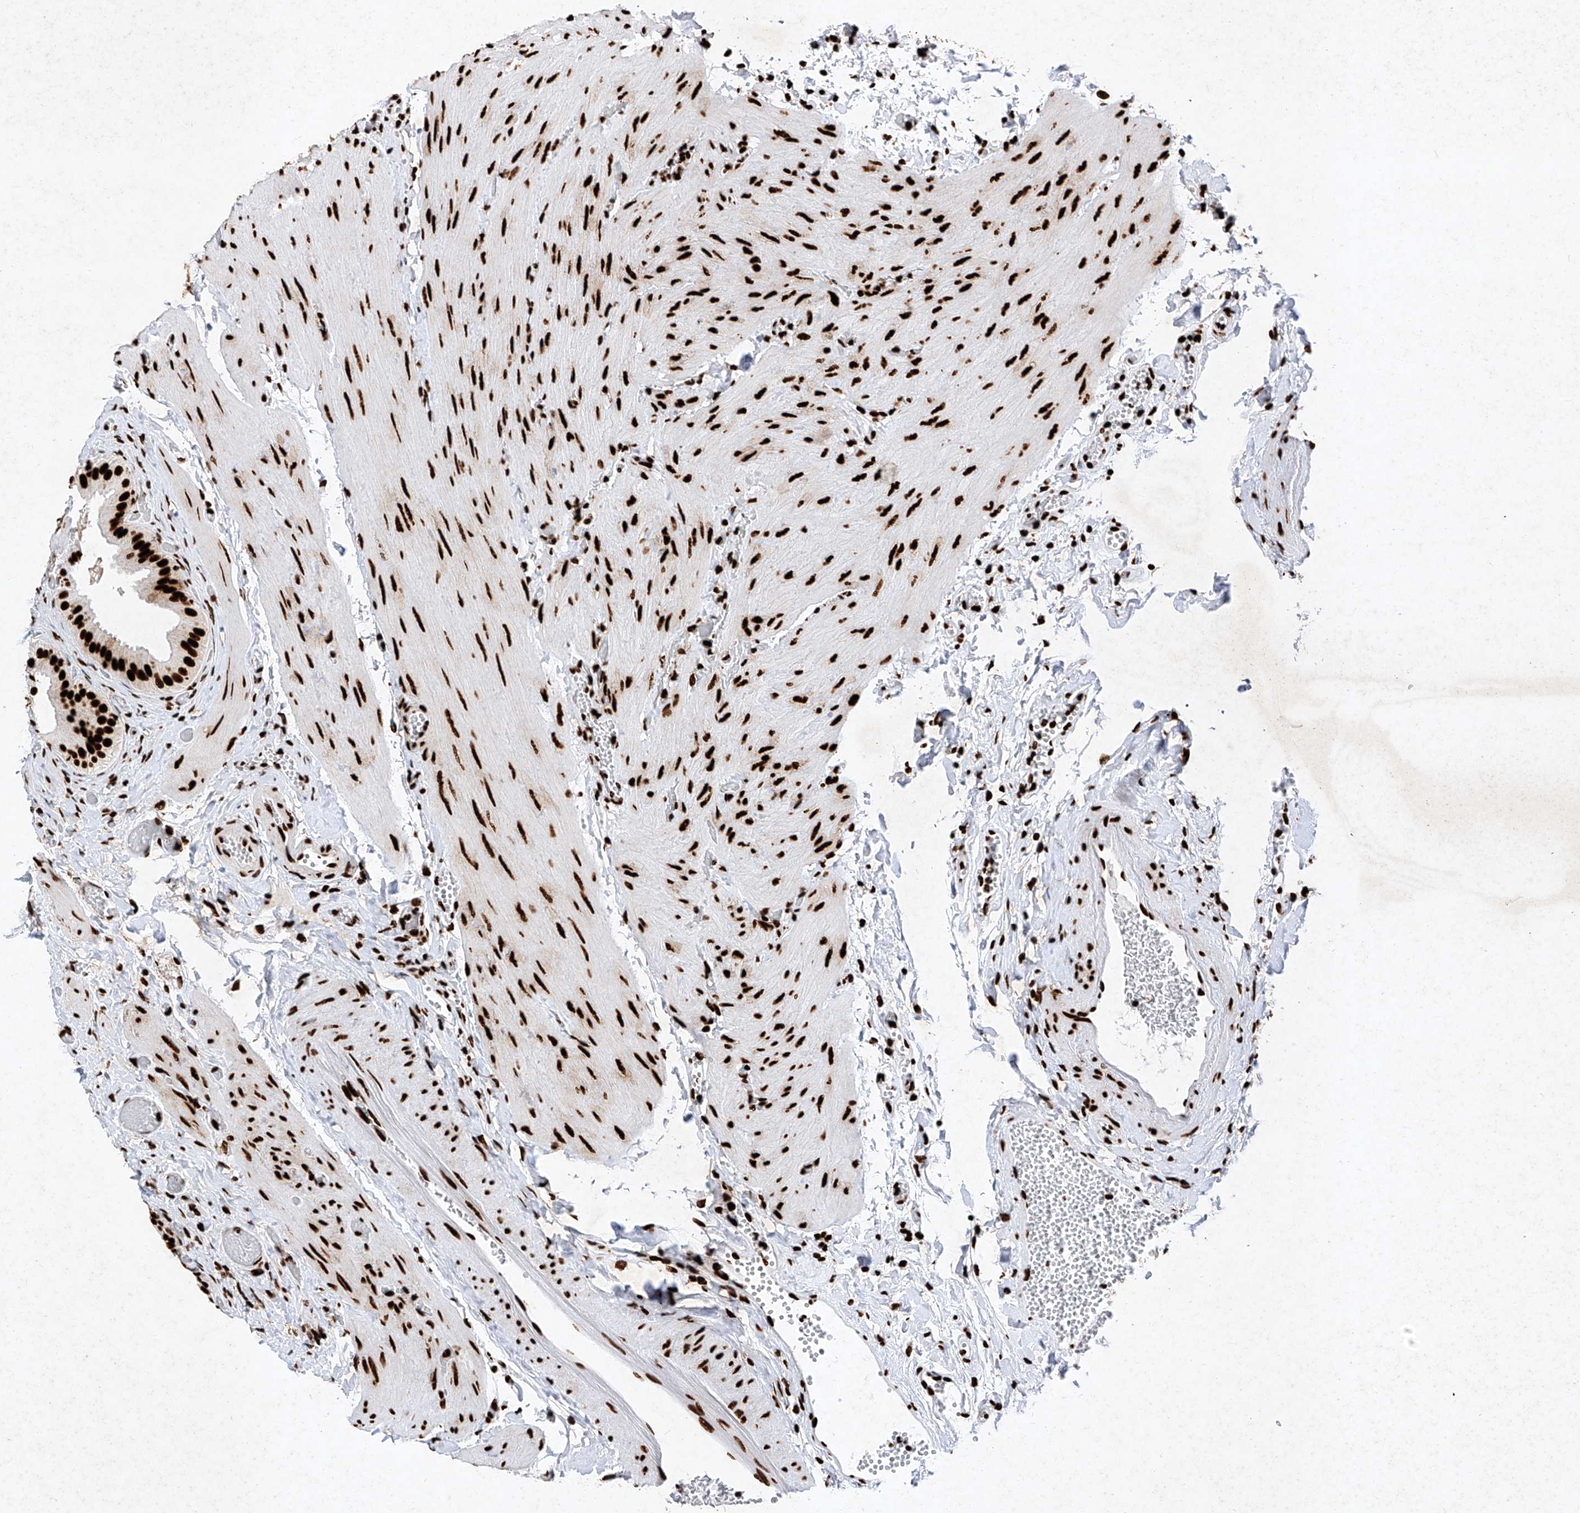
{"staining": {"intensity": "strong", "quantity": ">75%", "location": "nuclear"}, "tissue": "gallbladder", "cell_type": "Glandular cells", "image_type": "normal", "snomed": [{"axis": "morphology", "description": "Normal tissue, NOS"}, {"axis": "topography", "description": "Gallbladder"}], "caption": "IHC (DAB (3,3'-diaminobenzidine)) staining of benign gallbladder exhibits strong nuclear protein expression in approximately >75% of glandular cells. The staining is performed using DAB (3,3'-diaminobenzidine) brown chromogen to label protein expression. The nuclei are counter-stained blue using hematoxylin.", "gene": "SRSF6", "patient": {"sex": "female", "age": 64}}